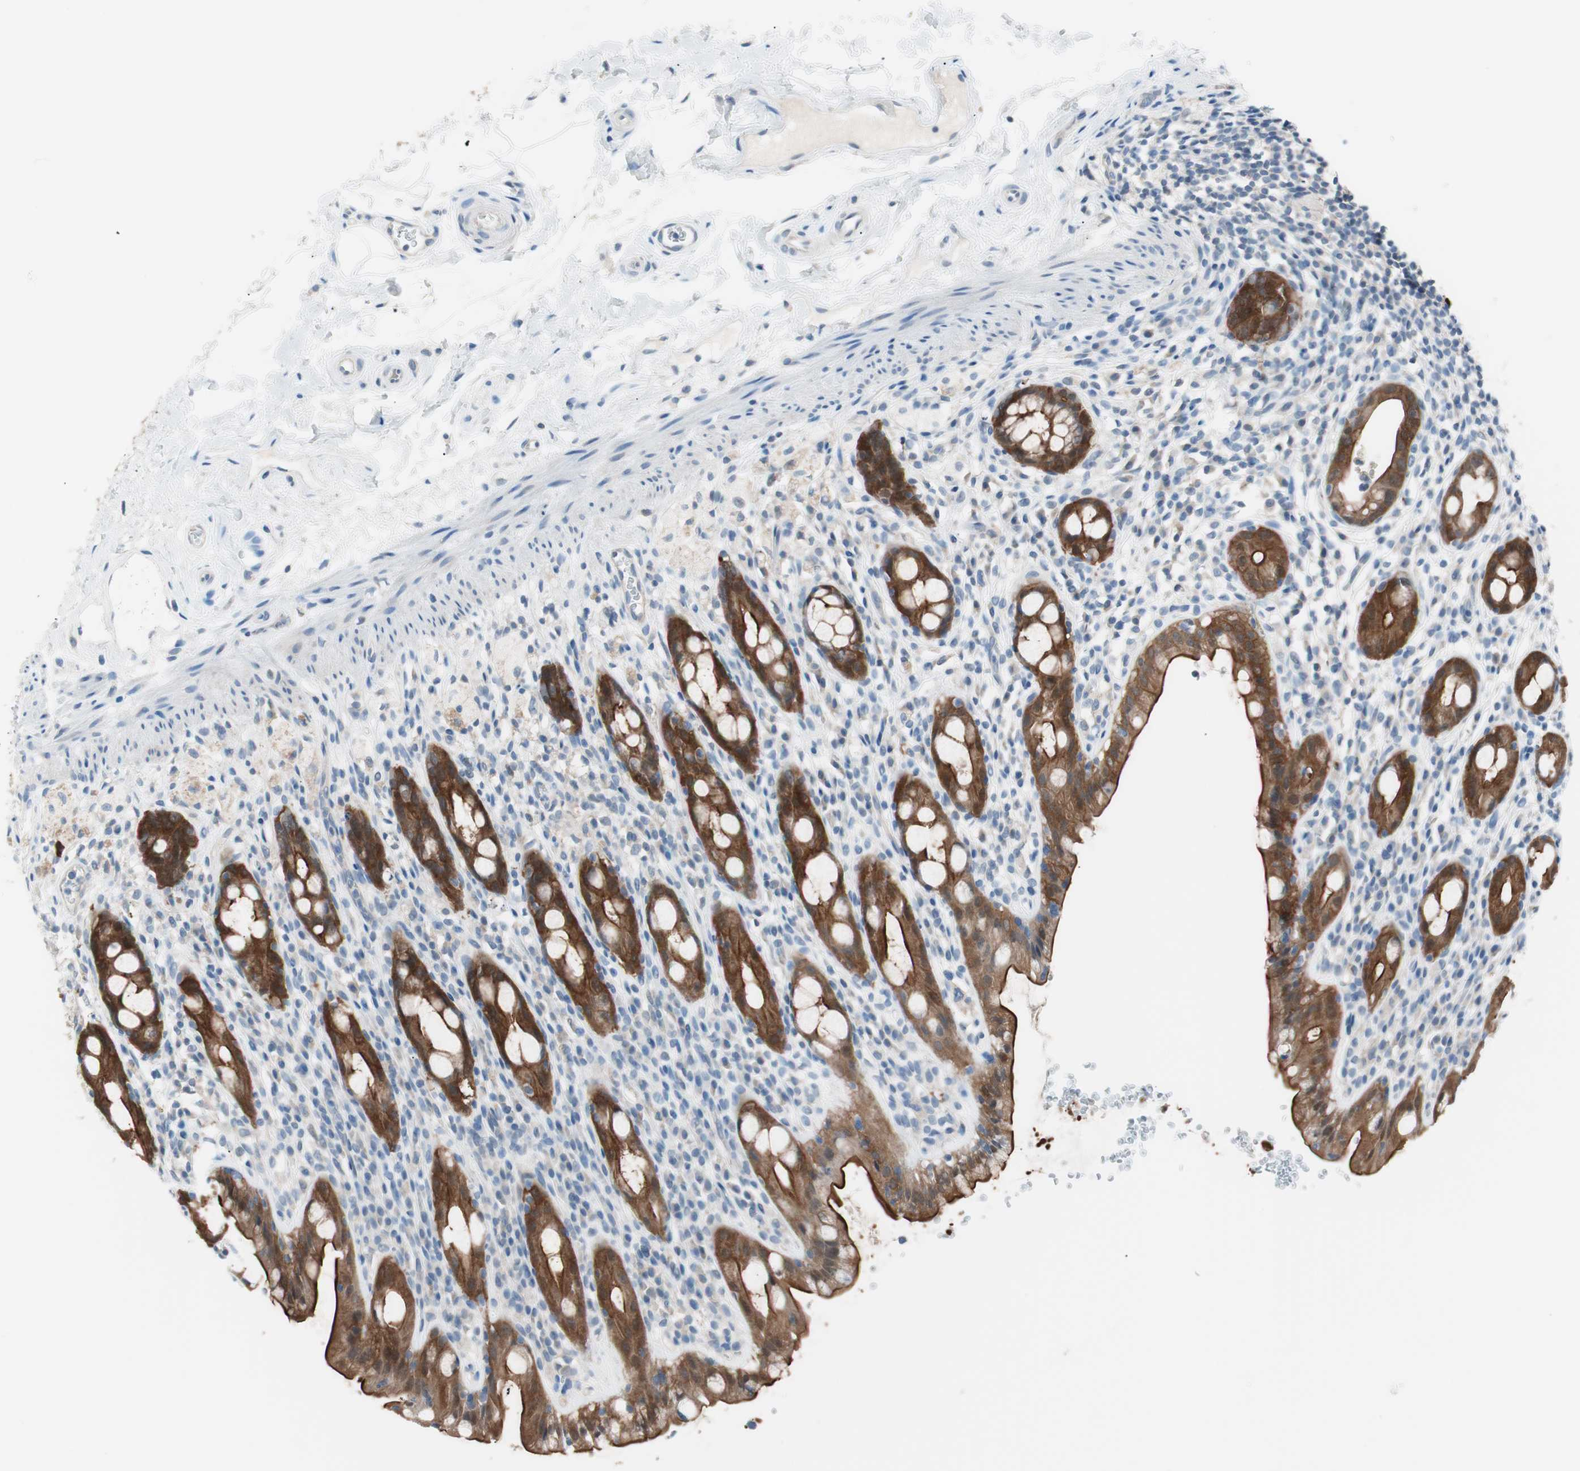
{"staining": {"intensity": "strong", "quantity": ">75%", "location": "cytoplasmic/membranous"}, "tissue": "rectum", "cell_type": "Glandular cells", "image_type": "normal", "snomed": [{"axis": "morphology", "description": "Normal tissue, NOS"}, {"axis": "topography", "description": "Rectum"}], "caption": "Immunohistochemistry (DAB (3,3'-diaminobenzidine)) staining of unremarkable rectum exhibits strong cytoplasmic/membranous protein staining in approximately >75% of glandular cells. The staining was performed using DAB (3,3'-diaminobenzidine) to visualize the protein expression in brown, while the nuclei were stained in blue with hematoxylin (Magnification: 20x).", "gene": "VIL1", "patient": {"sex": "male", "age": 44}}